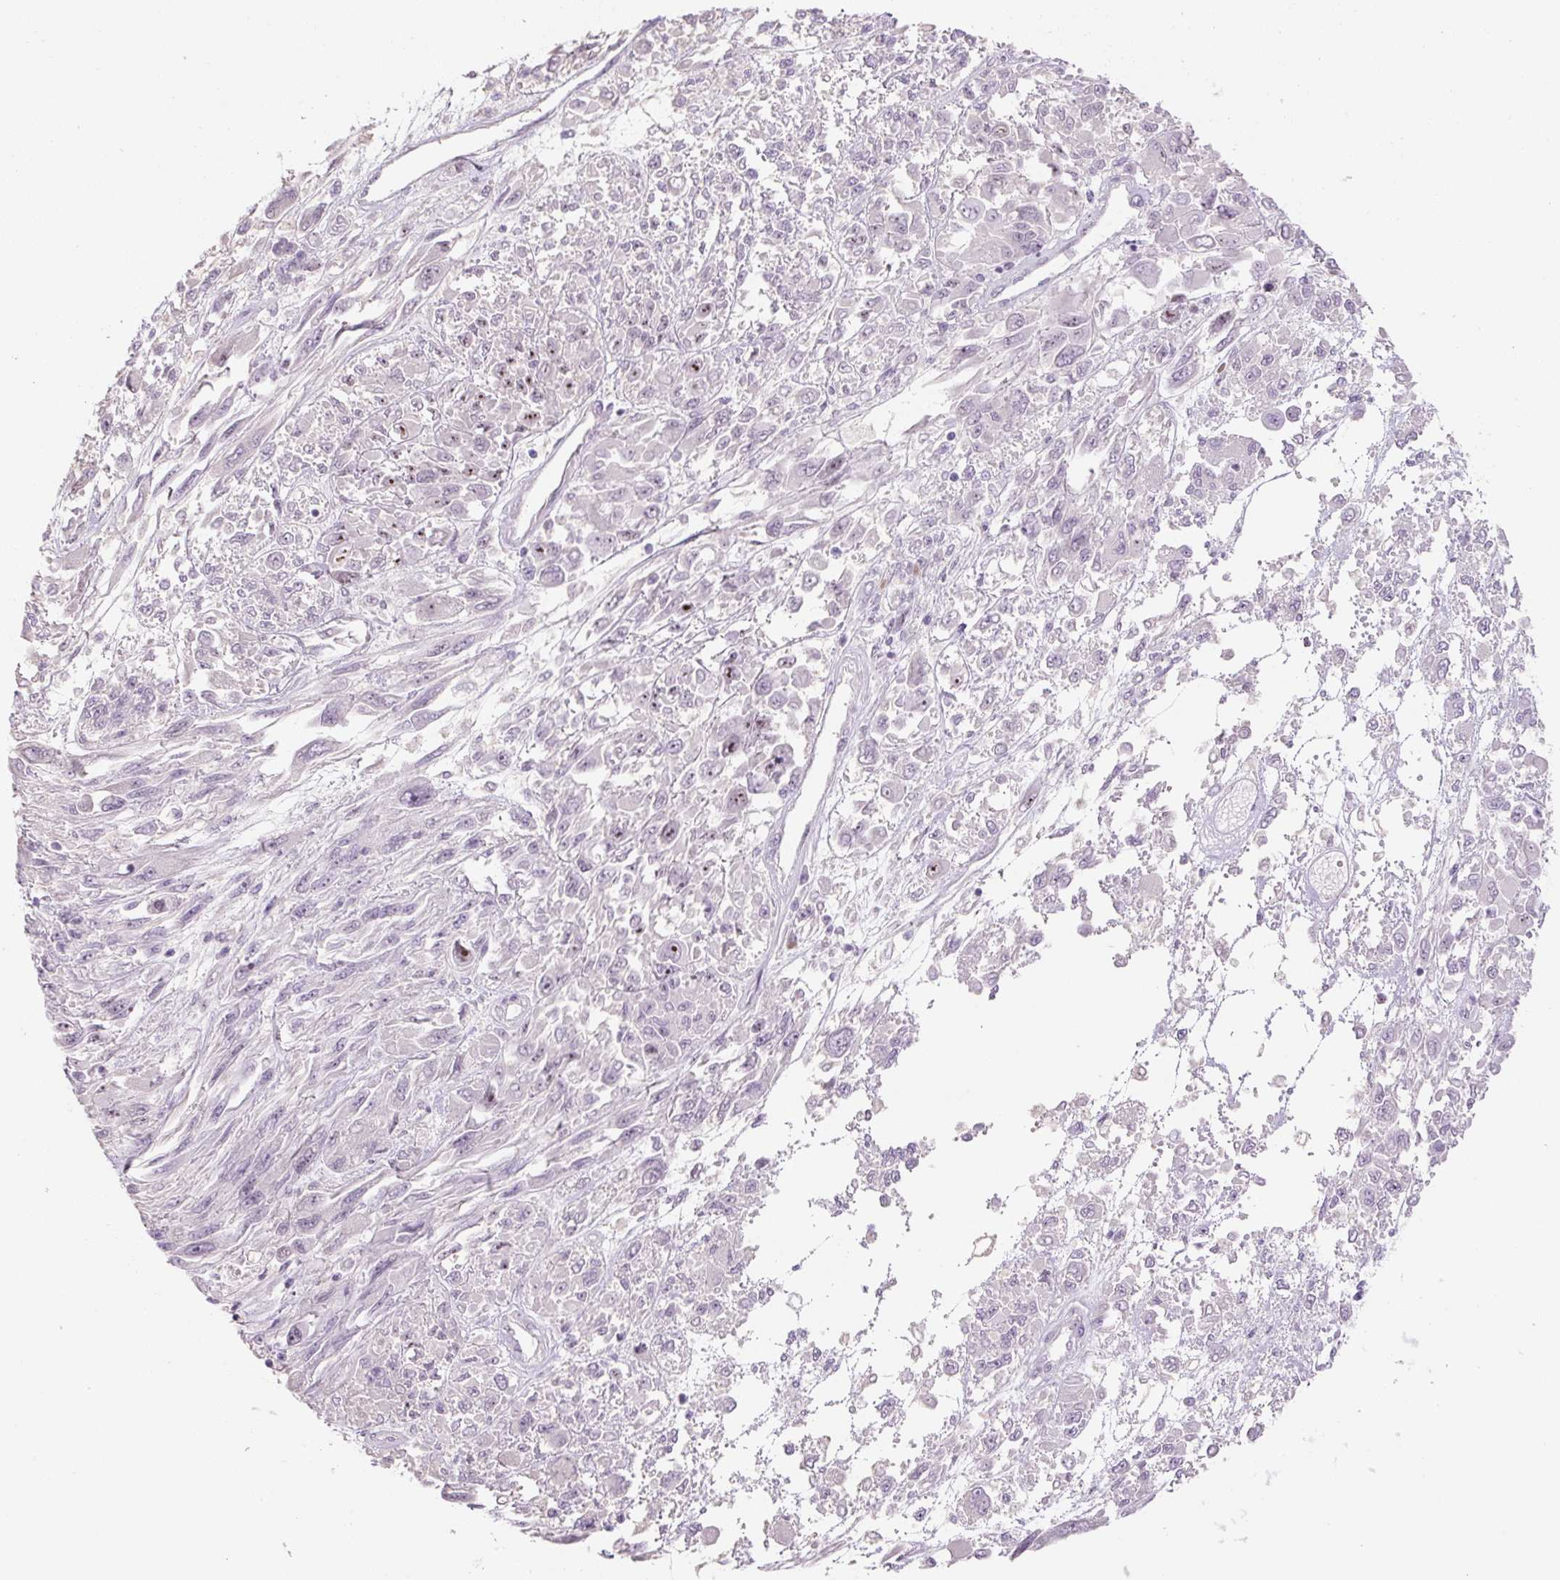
{"staining": {"intensity": "negative", "quantity": "none", "location": "none"}, "tissue": "melanoma", "cell_type": "Tumor cells", "image_type": "cancer", "snomed": [{"axis": "morphology", "description": "Malignant melanoma, NOS"}, {"axis": "topography", "description": "Skin"}], "caption": "Melanoma was stained to show a protein in brown. There is no significant positivity in tumor cells.", "gene": "PRM1", "patient": {"sex": "female", "age": 91}}